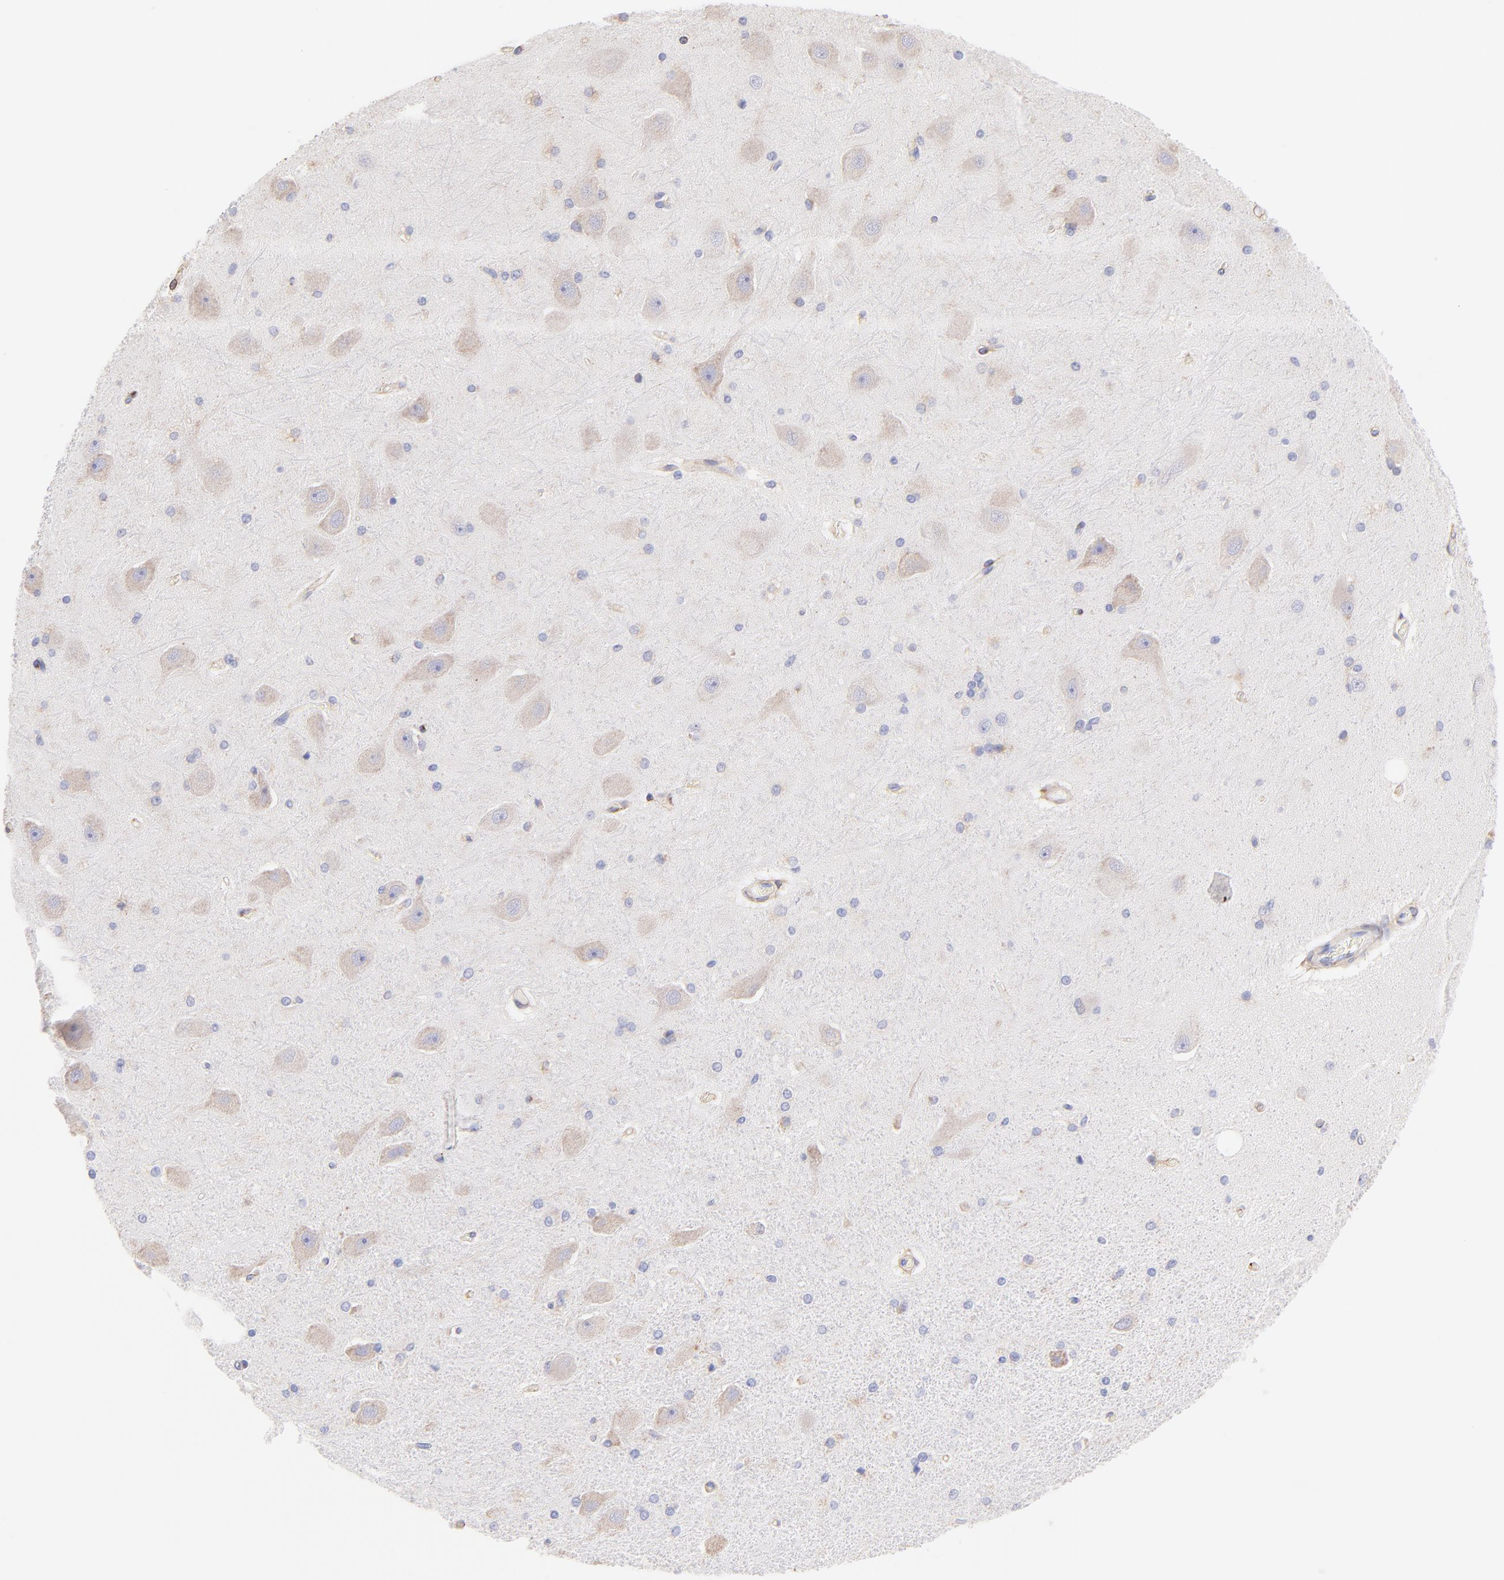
{"staining": {"intensity": "negative", "quantity": "none", "location": "none"}, "tissue": "hippocampus", "cell_type": "Glial cells", "image_type": "normal", "snomed": [{"axis": "morphology", "description": "Normal tissue, NOS"}, {"axis": "topography", "description": "Hippocampus"}], "caption": "An image of human hippocampus is negative for staining in glial cells. (DAB (3,3'-diaminobenzidine) IHC with hematoxylin counter stain).", "gene": "BGN", "patient": {"sex": "female", "age": 54}}